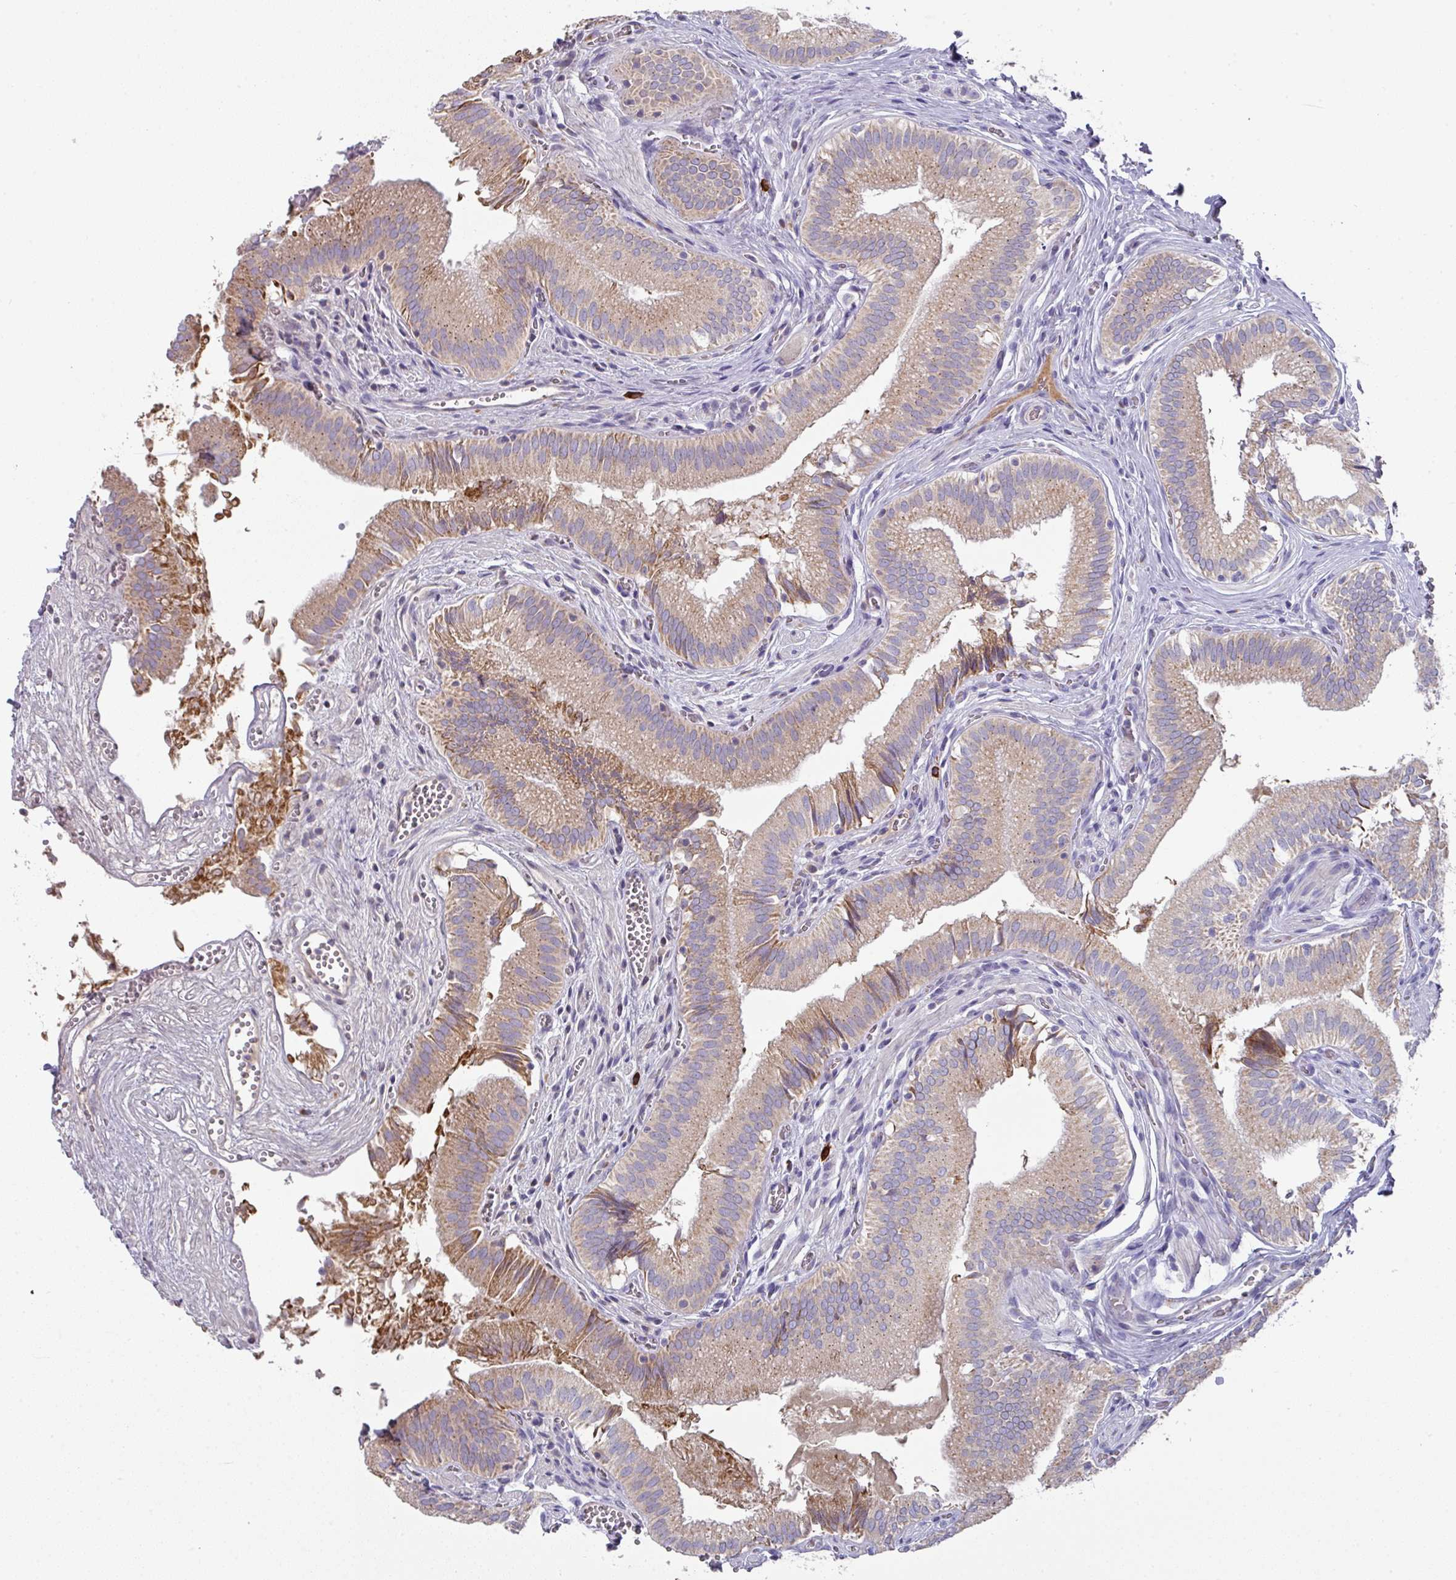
{"staining": {"intensity": "weak", "quantity": ">75%", "location": "cytoplasmic/membranous"}, "tissue": "gallbladder", "cell_type": "Glandular cells", "image_type": "normal", "snomed": [{"axis": "morphology", "description": "Normal tissue, NOS"}, {"axis": "topography", "description": "Gallbladder"}, {"axis": "topography", "description": "Peripheral nerve tissue"}], "caption": "Gallbladder stained with immunohistochemistry reveals weak cytoplasmic/membranous staining in approximately >75% of glandular cells.", "gene": "IL4R", "patient": {"sex": "male", "age": 17}}